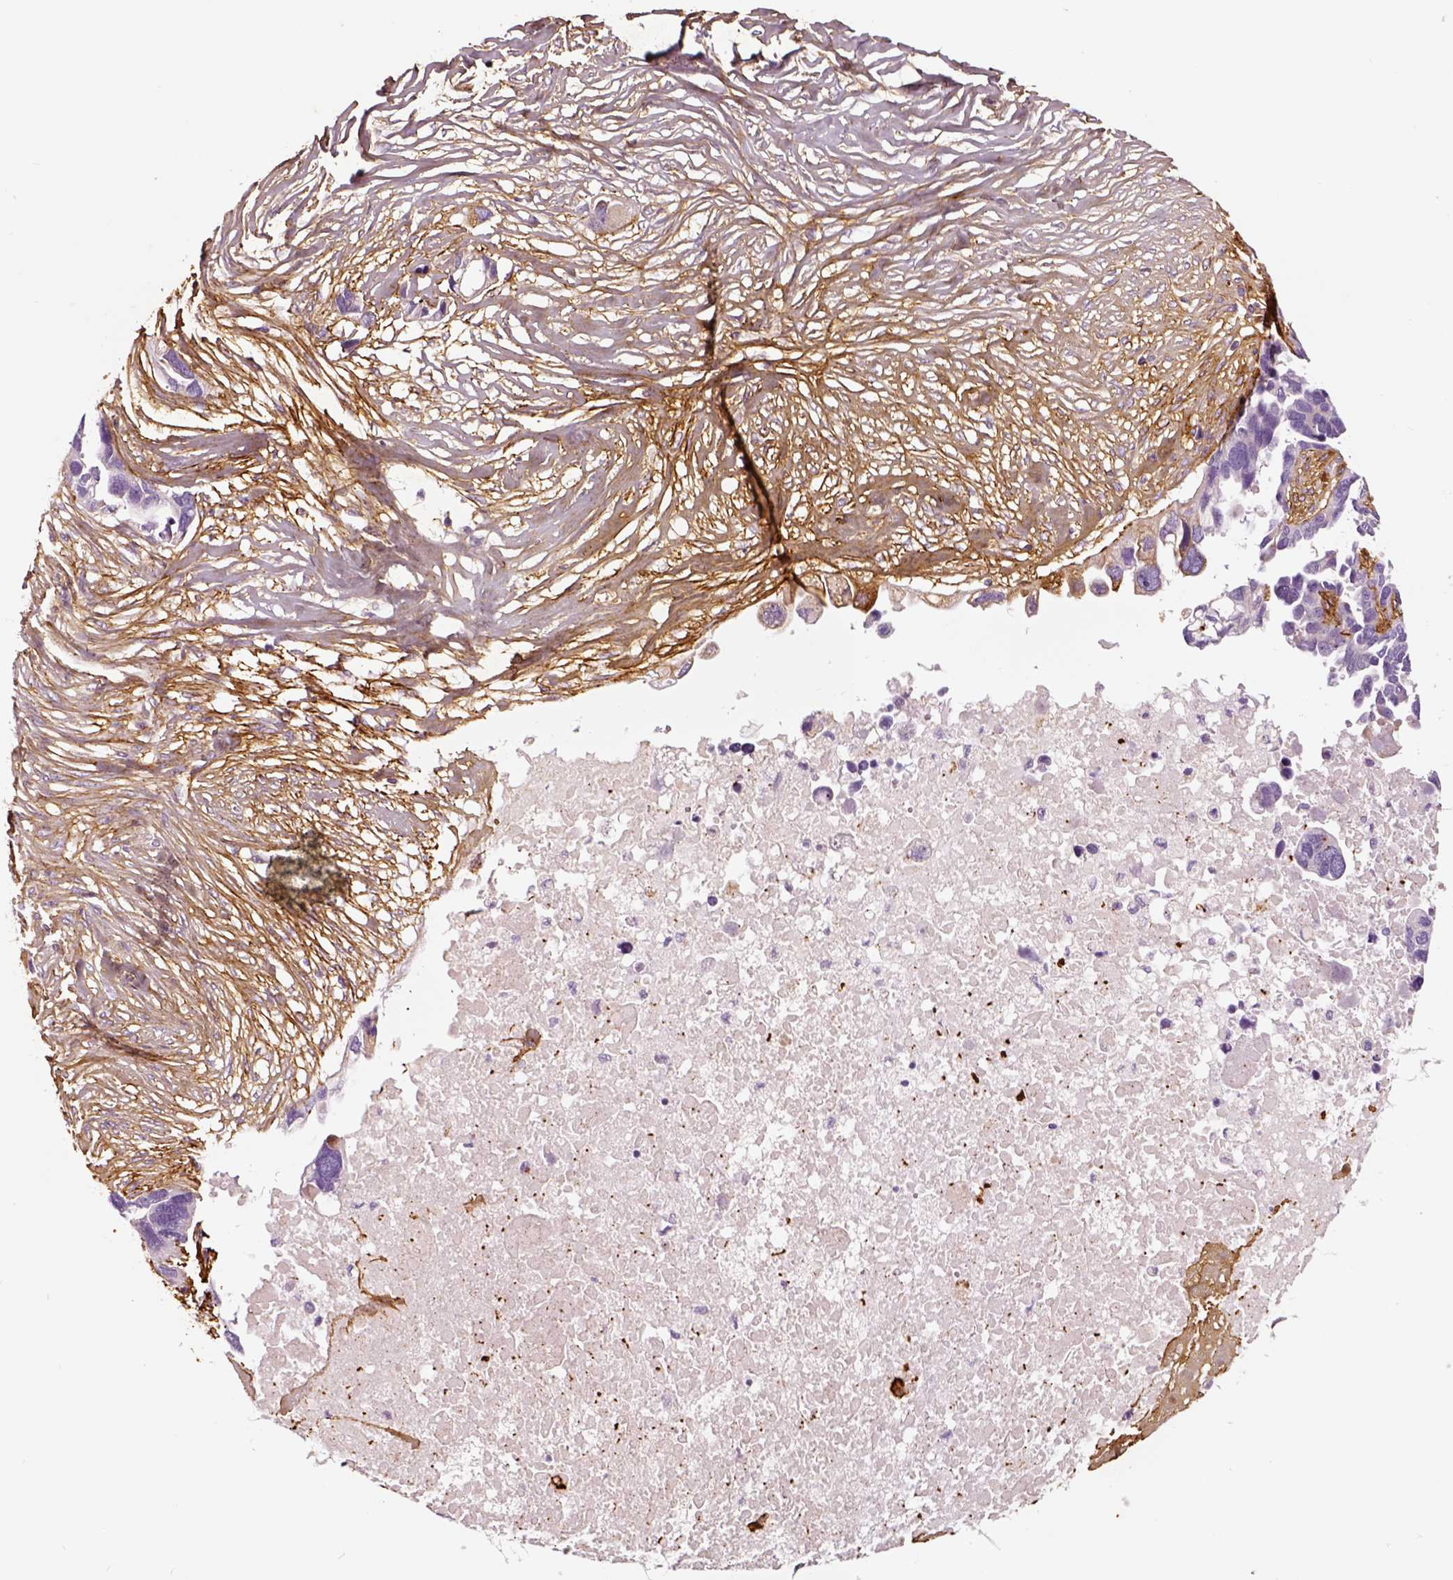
{"staining": {"intensity": "negative", "quantity": "none", "location": "none"}, "tissue": "ovarian cancer", "cell_type": "Tumor cells", "image_type": "cancer", "snomed": [{"axis": "morphology", "description": "Cystadenocarcinoma, serous, NOS"}, {"axis": "topography", "description": "Ovary"}], "caption": "Immunohistochemistry micrograph of neoplastic tissue: ovarian serous cystadenocarcinoma stained with DAB (3,3'-diaminobenzidine) reveals no significant protein expression in tumor cells.", "gene": "COL6A2", "patient": {"sex": "female", "age": 54}}